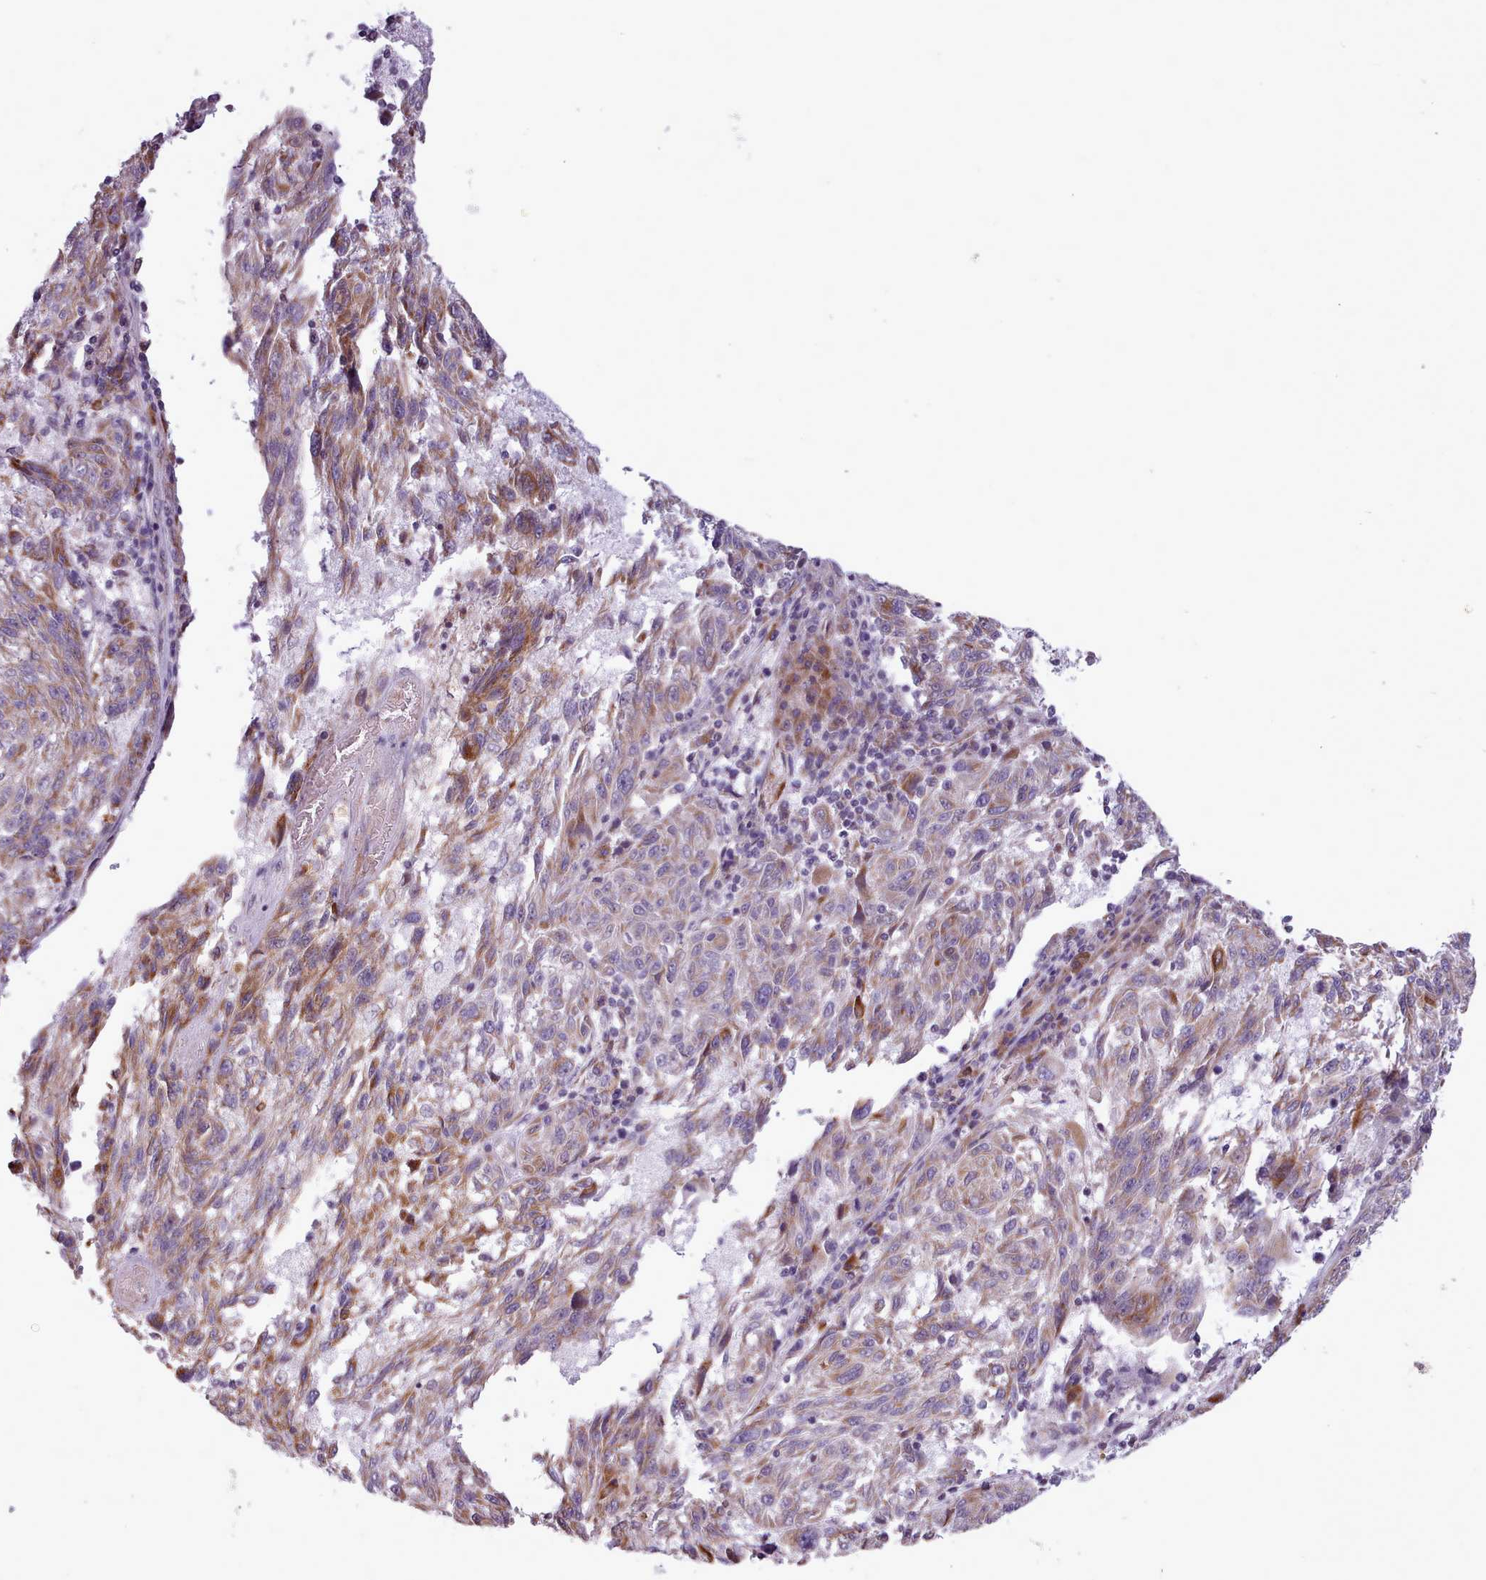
{"staining": {"intensity": "moderate", "quantity": ">75%", "location": "cytoplasmic/membranous"}, "tissue": "melanoma", "cell_type": "Tumor cells", "image_type": "cancer", "snomed": [{"axis": "morphology", "description": "Malignant melanoma, NOS"}, {"axis": "topography", "description": "Skin"}], "caption": "Brown immunohistochemical staining in human melanoma demonstrates moderate cytoplasmic/membranous staining in approximately >75% of tumor cells.", "gene": "AVL9", "patient": {"sex": "male", "age": 53}}